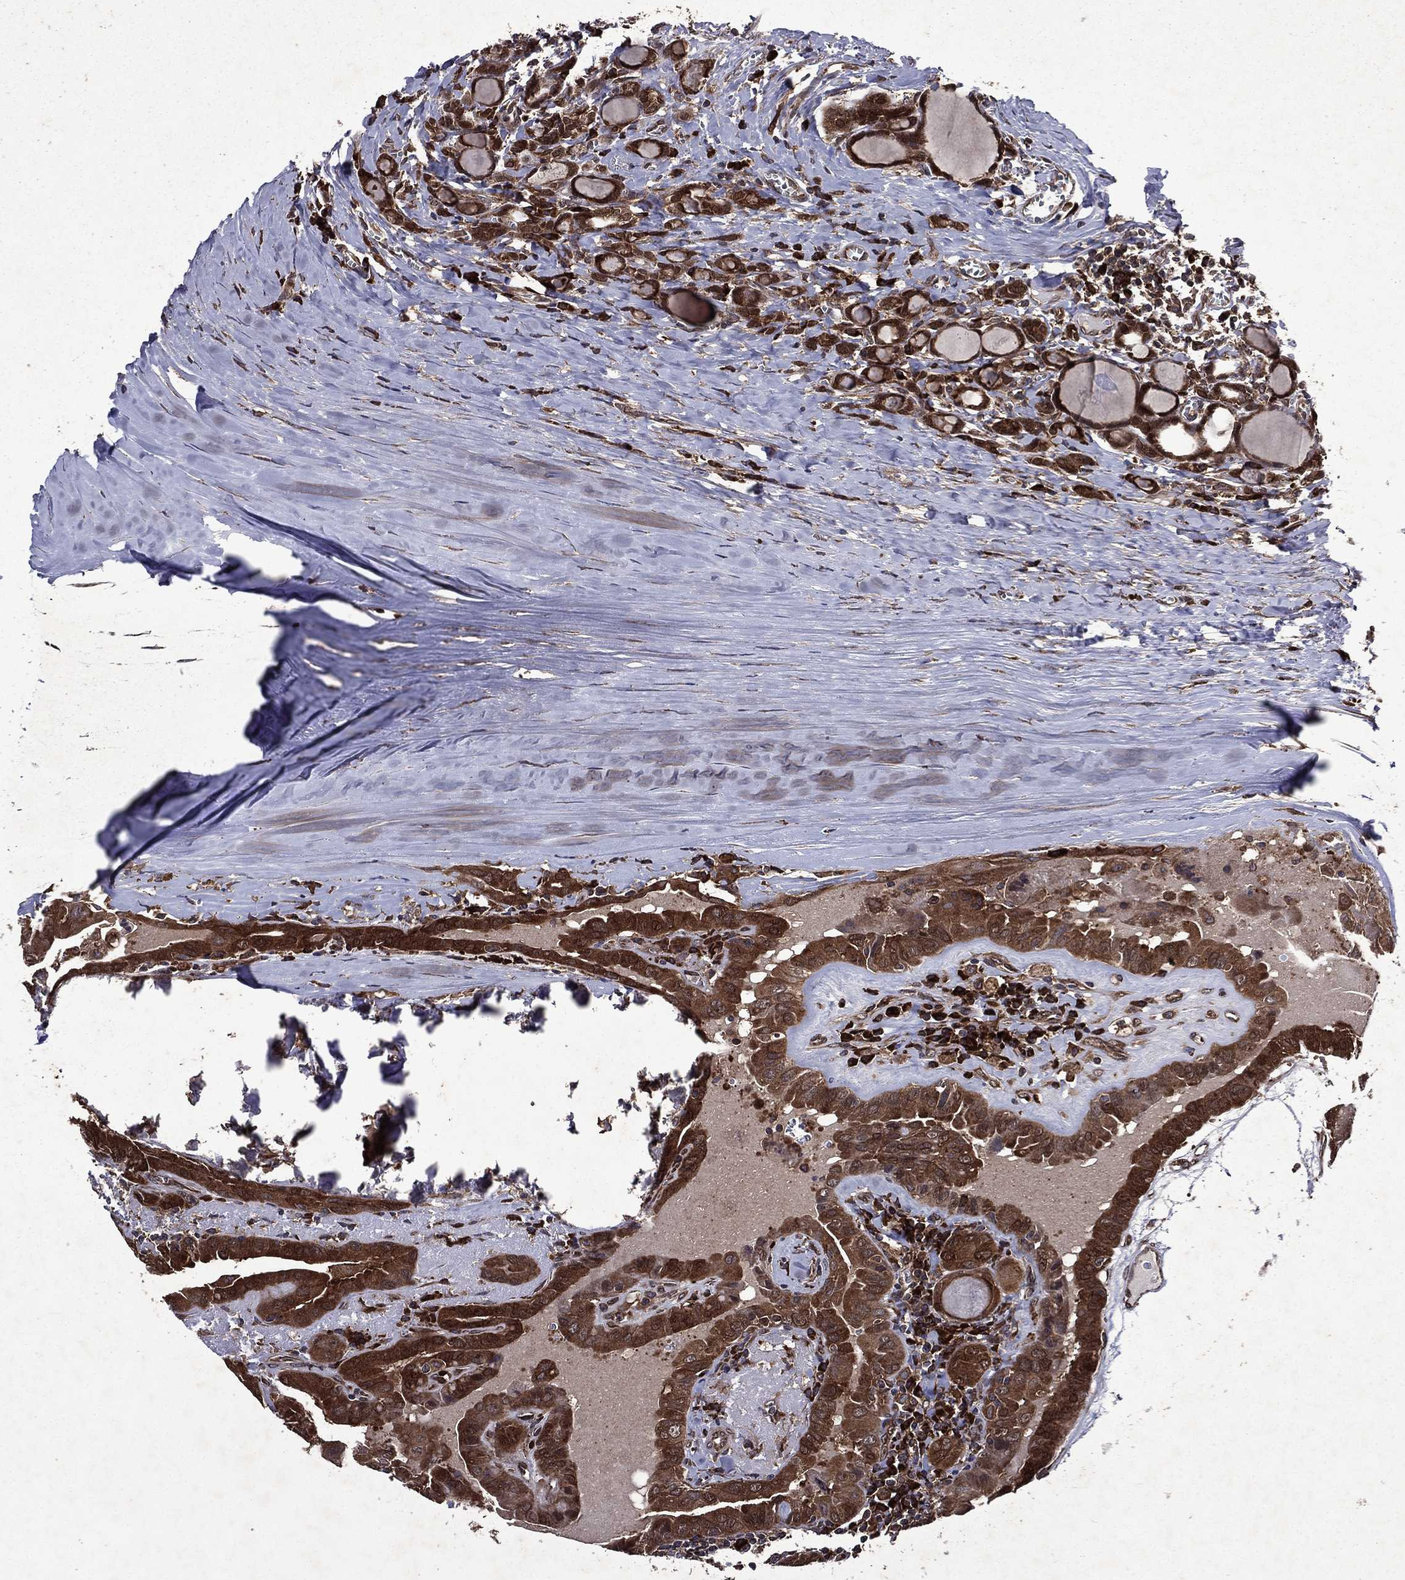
{"staining": {"intensity": "strong", "quantity": ">75%", "location": "cytoplasmic/membranous"}, "tissue": "thyroid cancer", "cell_type": "Tumor cells", "image_type": "cancer", "snomed": [{"axis": "morphology", "description": "Papillary adenocarcinoma, NOS"}, {"axis": "topography", "description": "Thyroid gland"}], "caption": "Immunohistochemistry of thyroid papillary adenocarcinoma exhibits high levels of strong cytoplasmic/membranous positivity in about >75% of tumor cells.", "gene": "EIF2B4", "patient": {"sex": "female", "age": 37}}